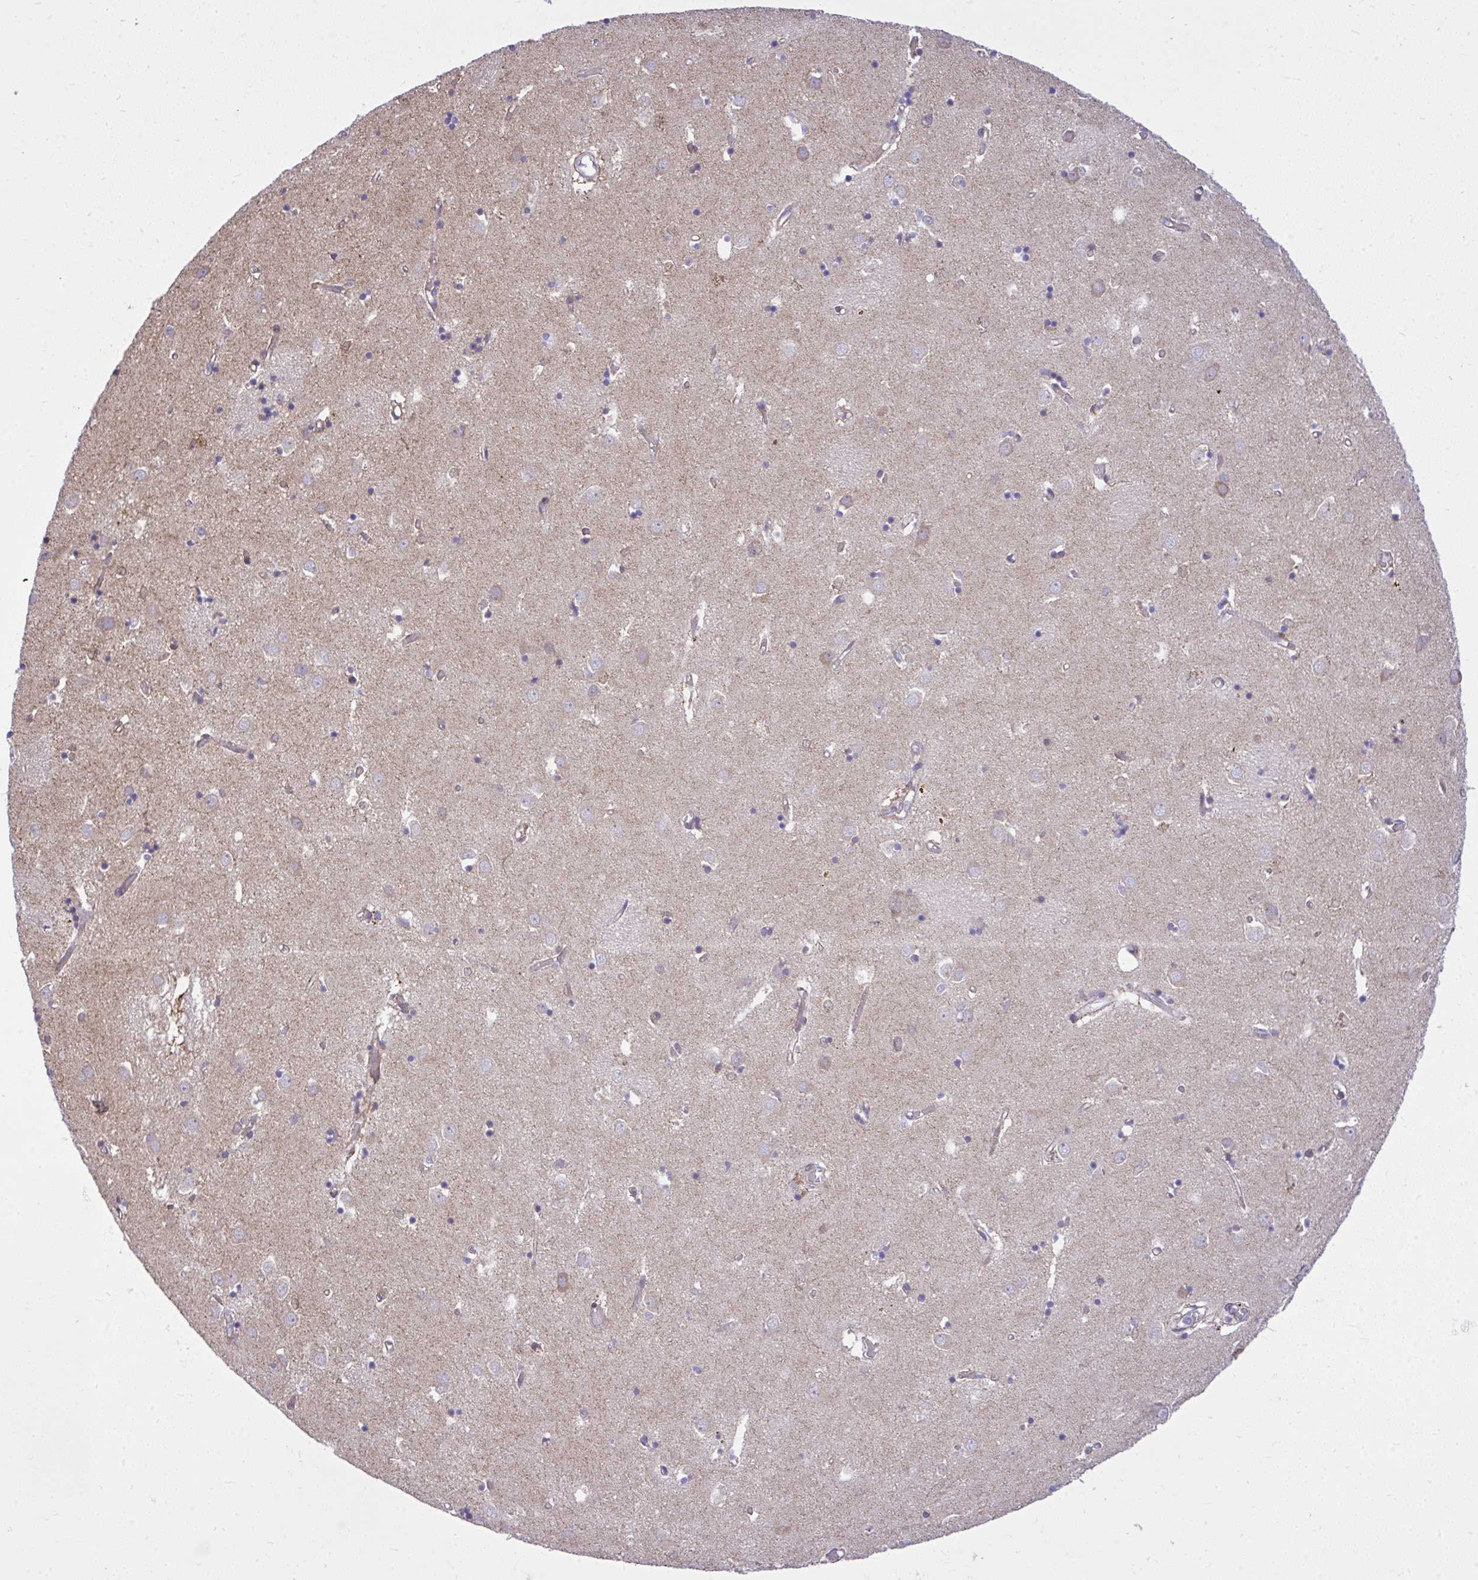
{"staining": {"intensity": "negative", "quantity": "none", "location": "none"}, "tissue": "caudate", "cell_type": "Glial cells", "image_type": "normal", "snomed": [{"axis": "morphology", "description": "Normal tissue, NOS"}, {"axis": "topography", "description": "Lateral ventricle wall"}], "caption": "Glial cells show no significant protein positivity in unremarkable caudate. The staining was performed using DAB to visualize the protein expression in brown, while the nuclei were stained in blue with hematoxylin (Magnification: 20x).", "gene": "GPRIN3", "patient": {"sex": "male", "age": 70}}